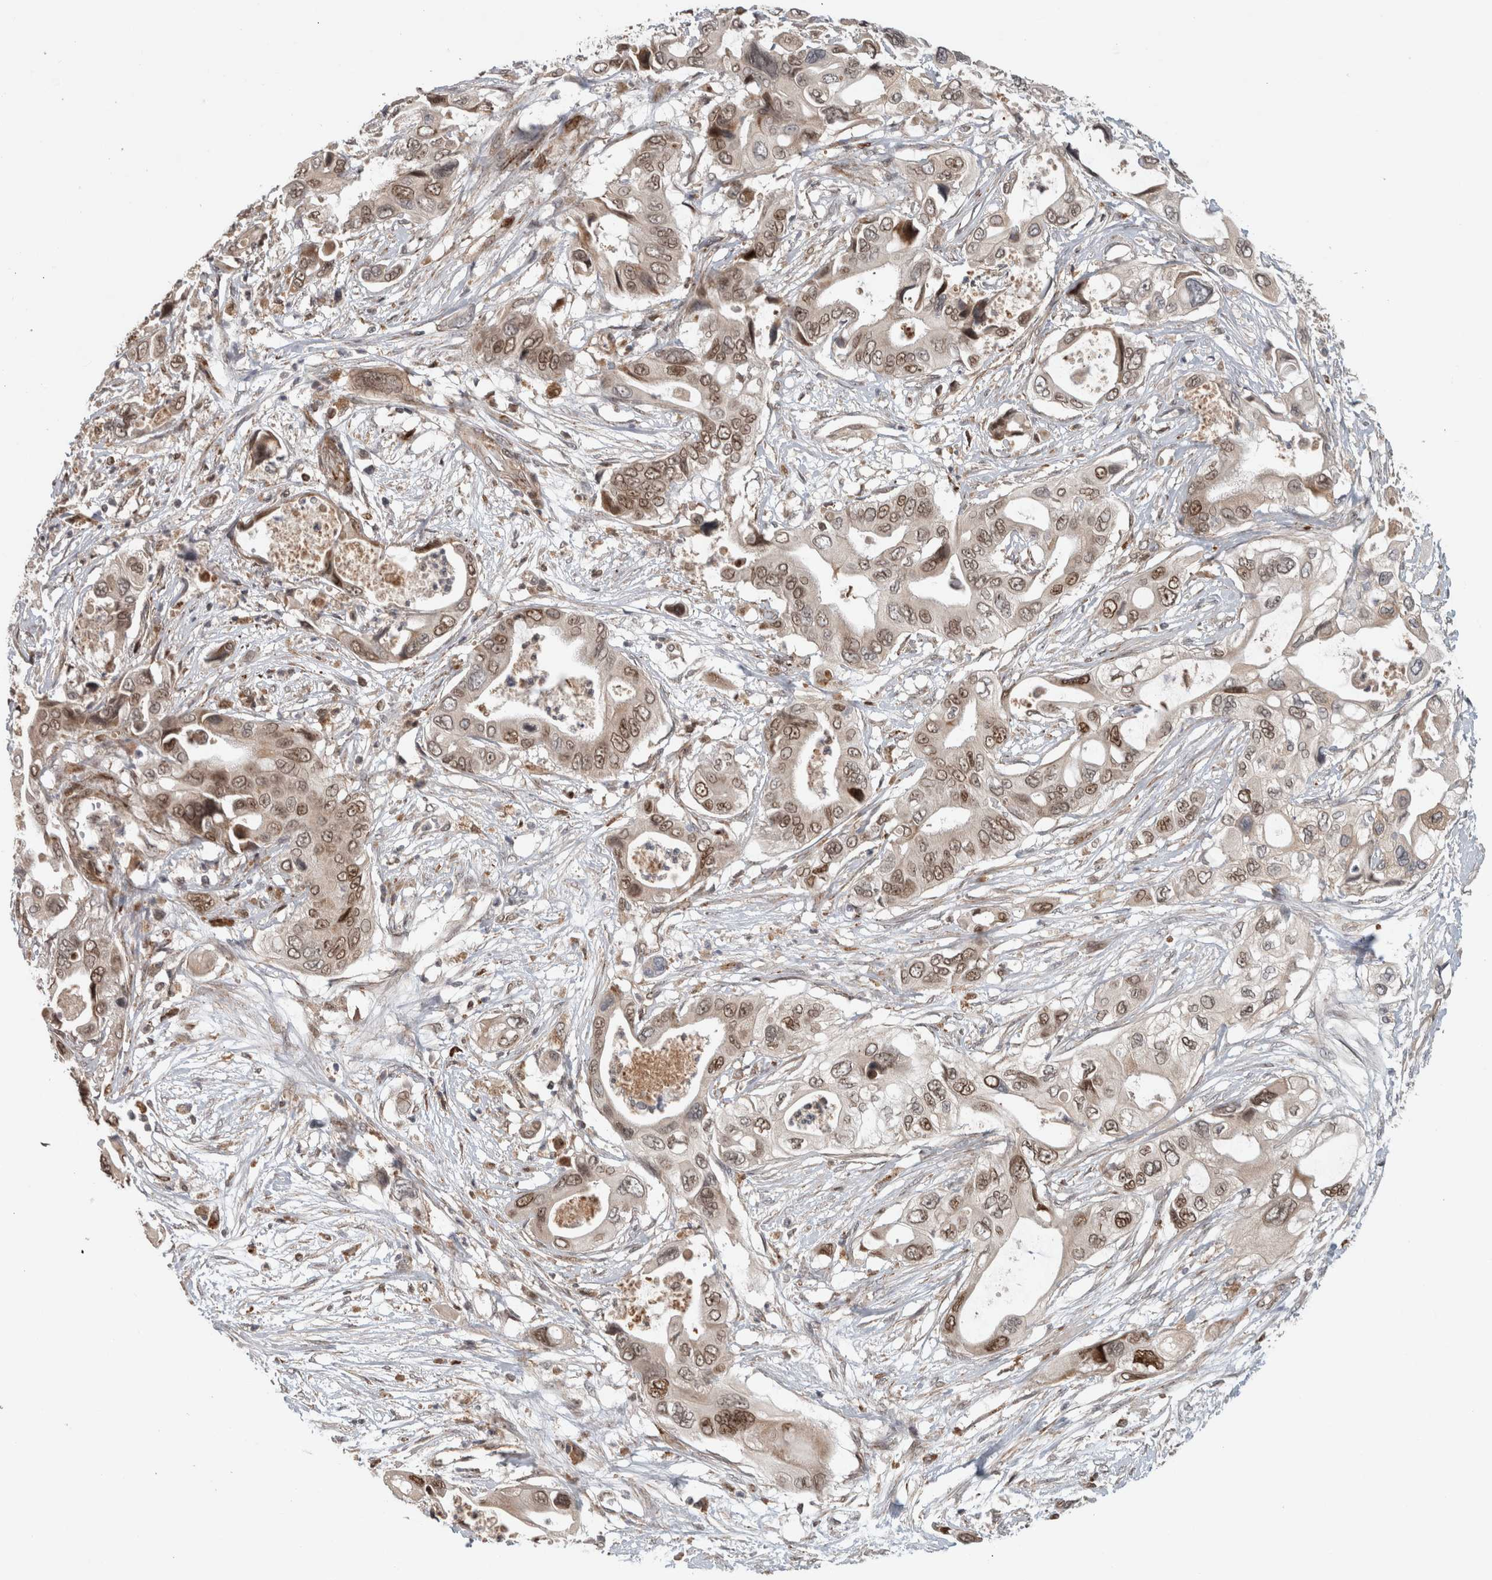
{"staining": {"intensity": "moderate", "quantity": ">75%", "location": "cytoplasmic/membranous,nuclear"}, "tissue": "pancreatic cancer", "cell_type": "Tumor cells", "image_type": "cancer", "snomed": [{"axis": "morphology", "description": "Adenocarcinoma, NOS"}, {"axis": "topography", "description": "Pancreas"}], "caption": "Immunohistochemistry (IHC) photomicrograph of neoplastic tissue: pancreatic adenocarcinoma stained using immunohistochemistry (IHC) shows medium levels of moderate protein expression localized specifically in the cytoplasmic/membranous and nuclear of tumor cells, appearing as a cytoplasmic/membranous and nuclear brown color.", "gene": "INSRR", "patient": {"sex": "male", "age": 66}}